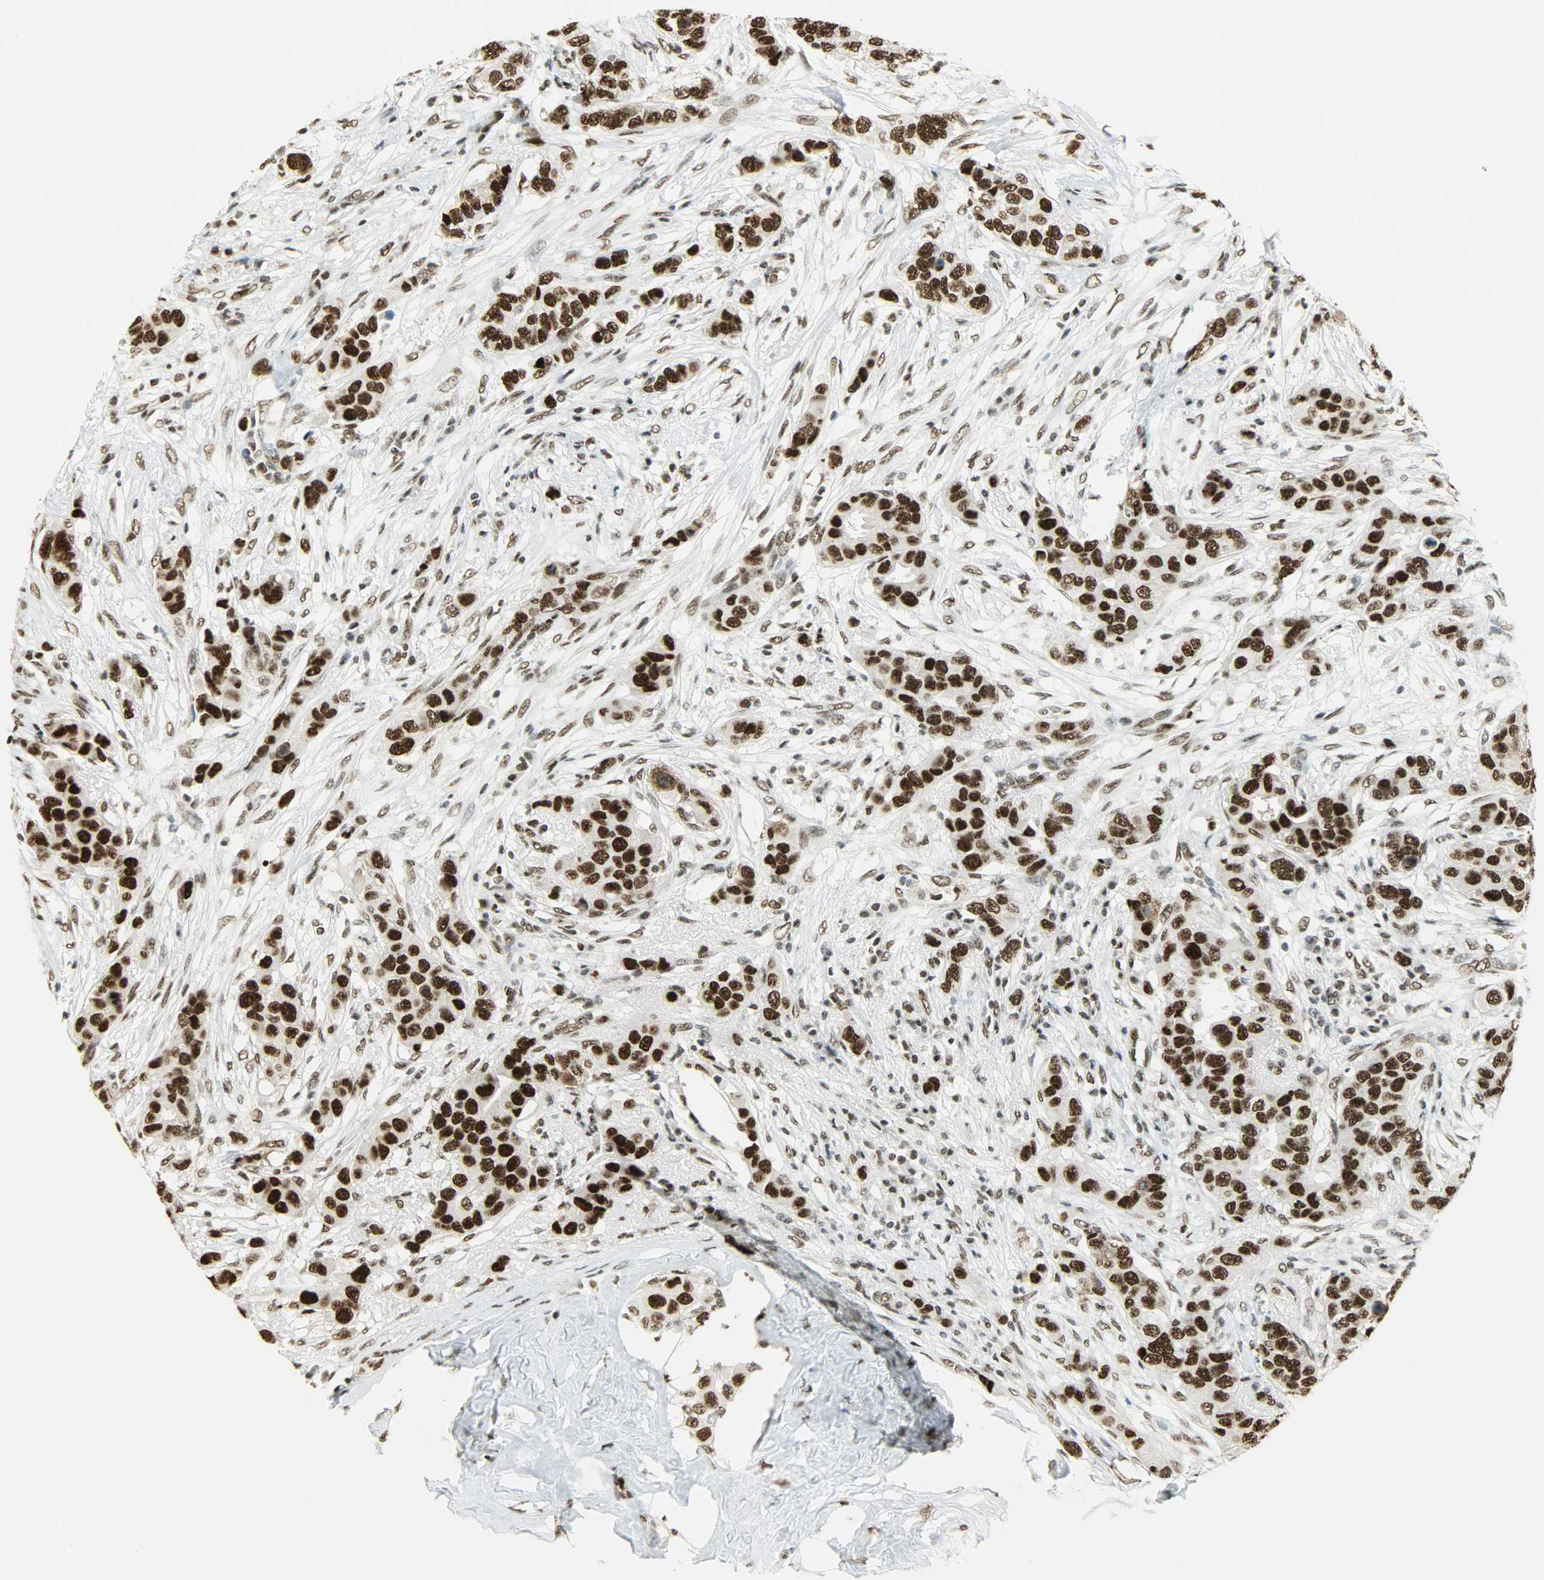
{"staining": {"intensity": "strong", "quantity": ">75%", "location": "nuclear"}, "tissue": "breast cancer", "cell_type": "Tumor cells", "image_type": "cancer", "snomed": [{"axis": "morphology", "description": "Duct carcinoma"}, {"axis": "topography", "description": "Breast"}], "caption": "Strong nuclear positivity is identified in about >75% of tumor cells in breast invasive ductal carcinoma.", "gene": "MYEF2", "patient": {"sex": "female", "age": 50}}